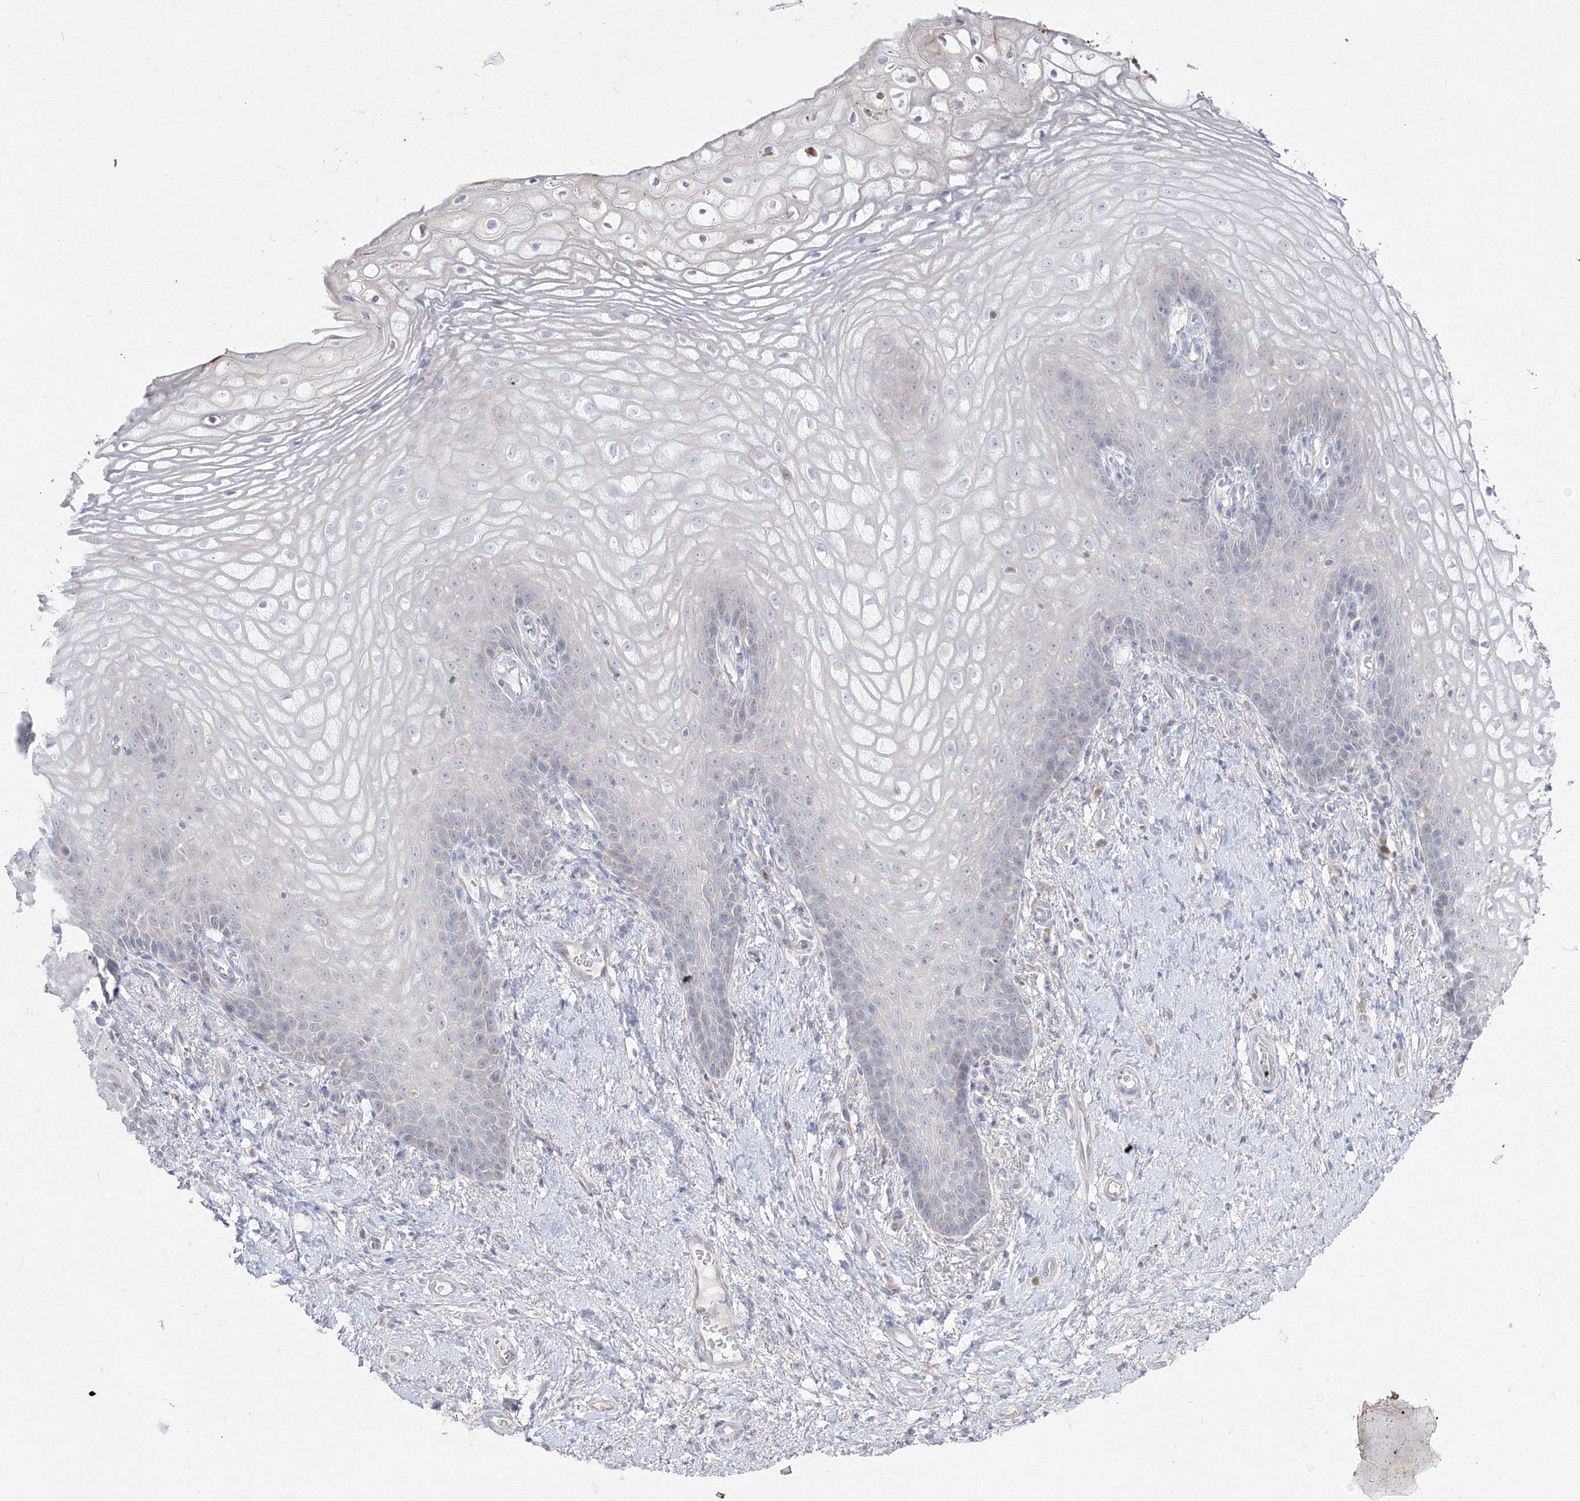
{"staining": {"intensity": "moderate", "quantity": "<25%", "location": "nuclear"}, "tissue": "vagina", "cell_type": "Squamous epithelial cells", "image_type": "normal", "snomed": [{"axis": "morphology", "description": "Normal tissue, NOS"}, {"axis": "topography", "description": "Vagina"}], "caption": "A photomicrograph of human vagina stained for a protein shows moderate nuclear brown staining in squamous epithelial cells.", "gene": "FBXL8", "patient": {"sex": "female", "age": 60}}